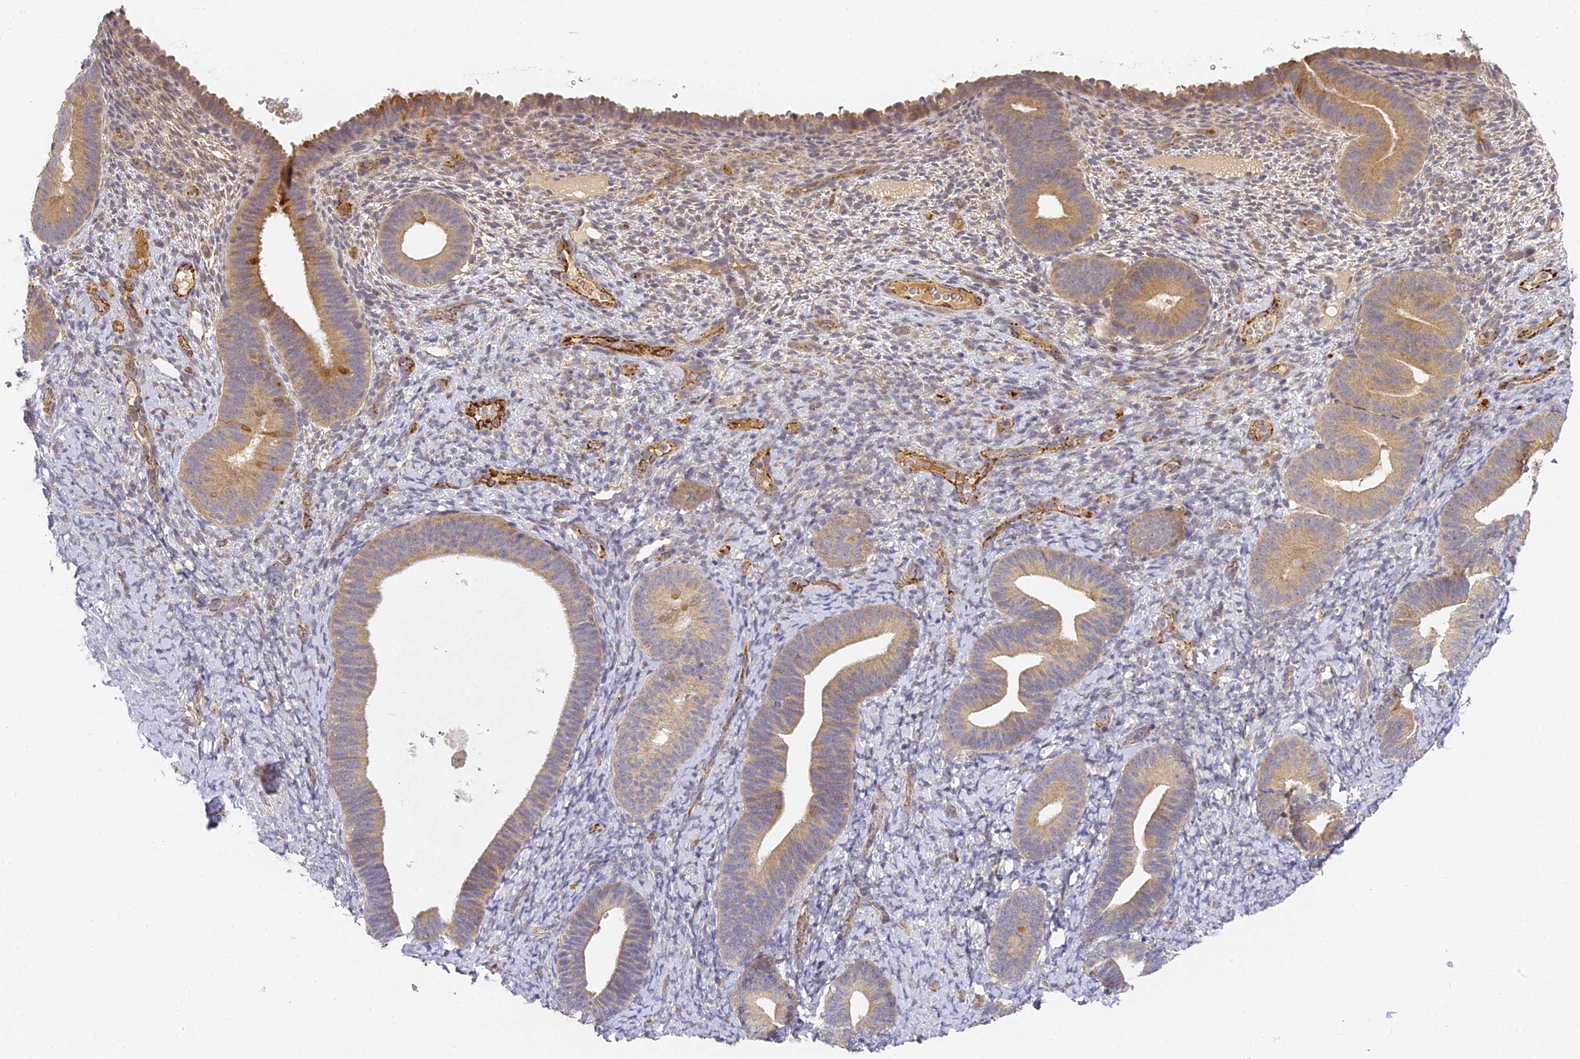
{"staining": {"intensity": "weak", "quantity": "<25%", "location": "cytoplasmic/membranous"}, "tissue": "endometrium", "cell_type": "Cells in endometrial stroma", "image_type": "normal", "snomed": [{"axis": "morphology", "description": "Normal tissue, NOS"}, {"axis": "topography", "description": "Endometrium"}], "caption": "The immunohistochemistry image has no significant expression in cells in endometrial stroma of endometrium.", "gene": "DNAAF10", "patient": {"sex": "female", "age": 65}}